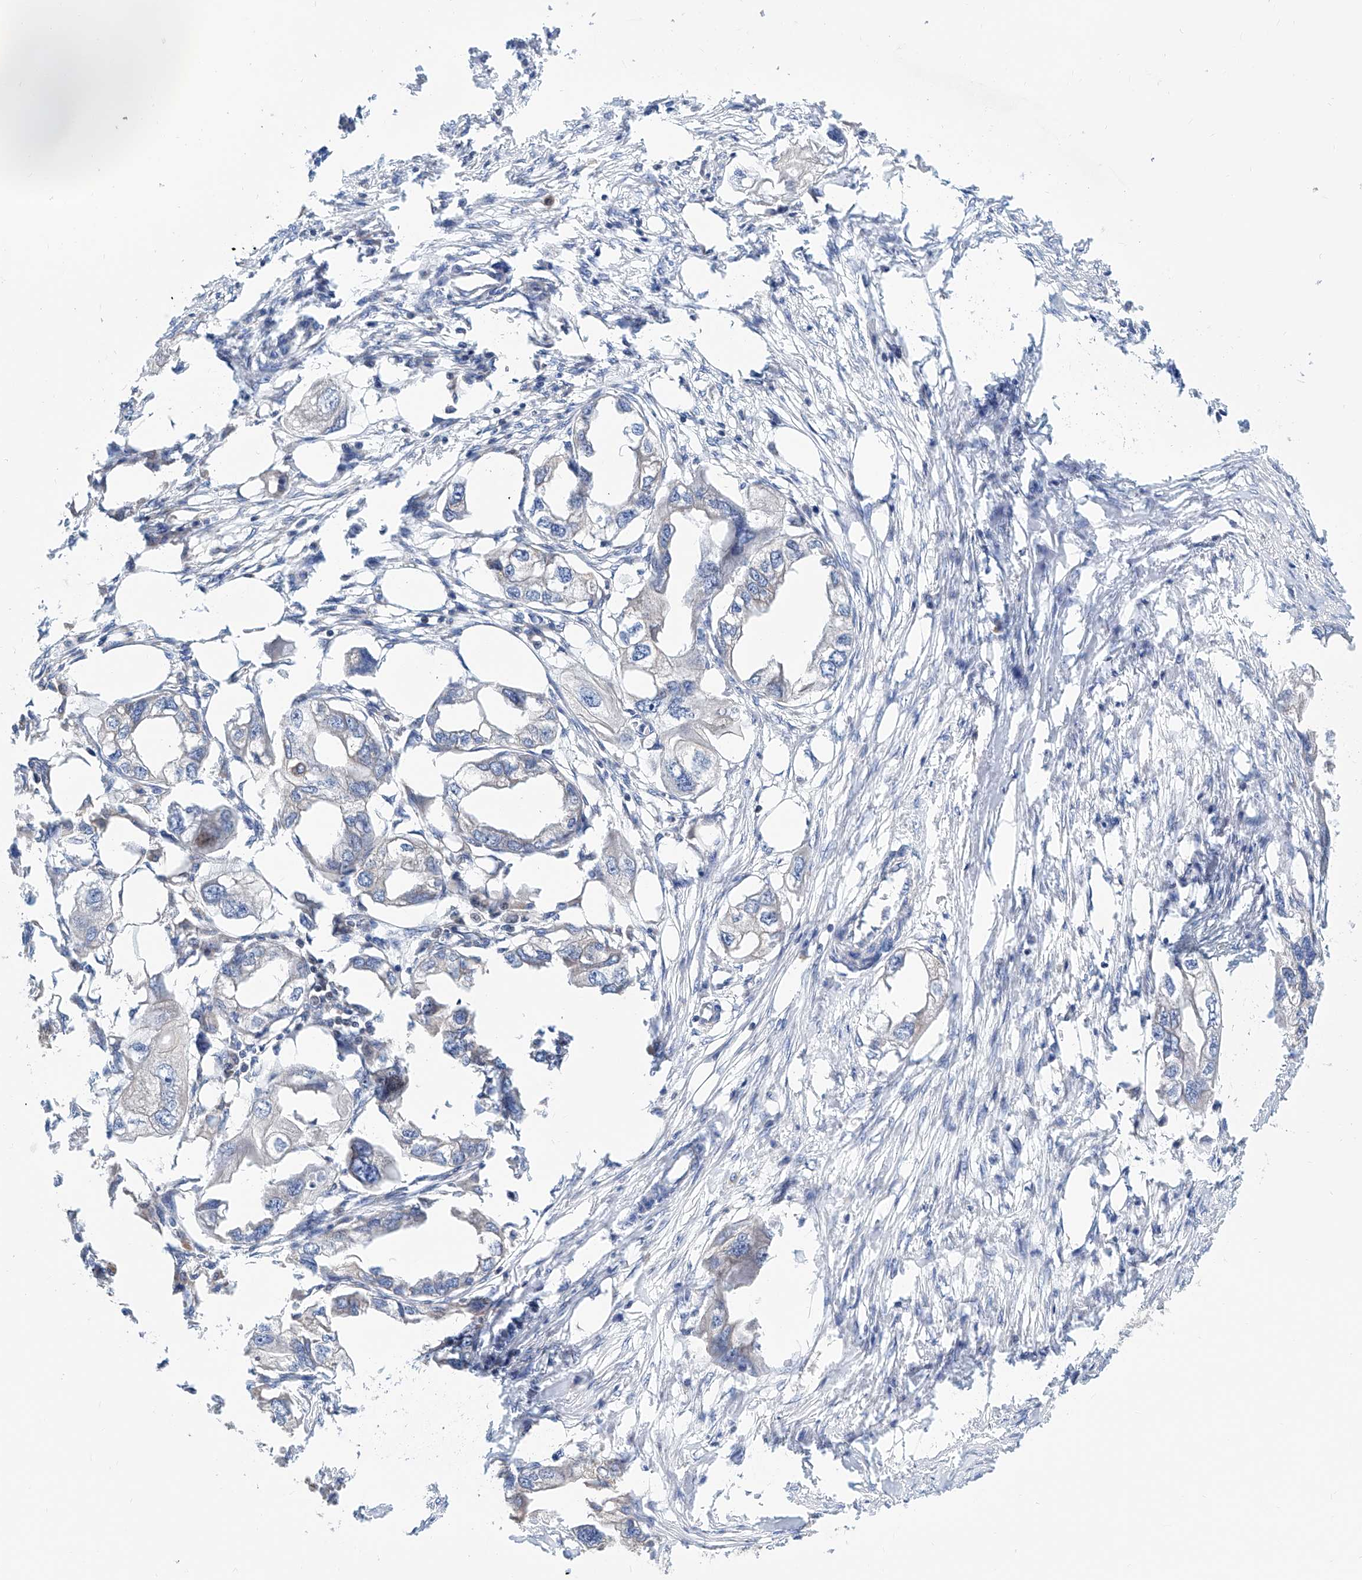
{"staining": {"intensity": "weak", "quantity": "<25%", "location": "cytoplasmic/membranous"}, "tissue": "endometrial cancer", "cell_type": "Tumor cells", "image_type": "cancer", "snomed": [{"axis": "morphology", "description": "Adenocarcinoma, NOS"}, {"axis": "morphology", "description": "Adenocarcinoma, metastatic, NOS"}, {"axis": "topography", "description": "Adipose tissue"}, {"axis": "topography", "description": "Endometrium"}], "caption": "The immunohistochemistry histopathology image has no significant positivity in tumor cells of endometrial cancer tissue.", "gene": "MAD2L1", "patient": {"sex": "female", "age": 67}}